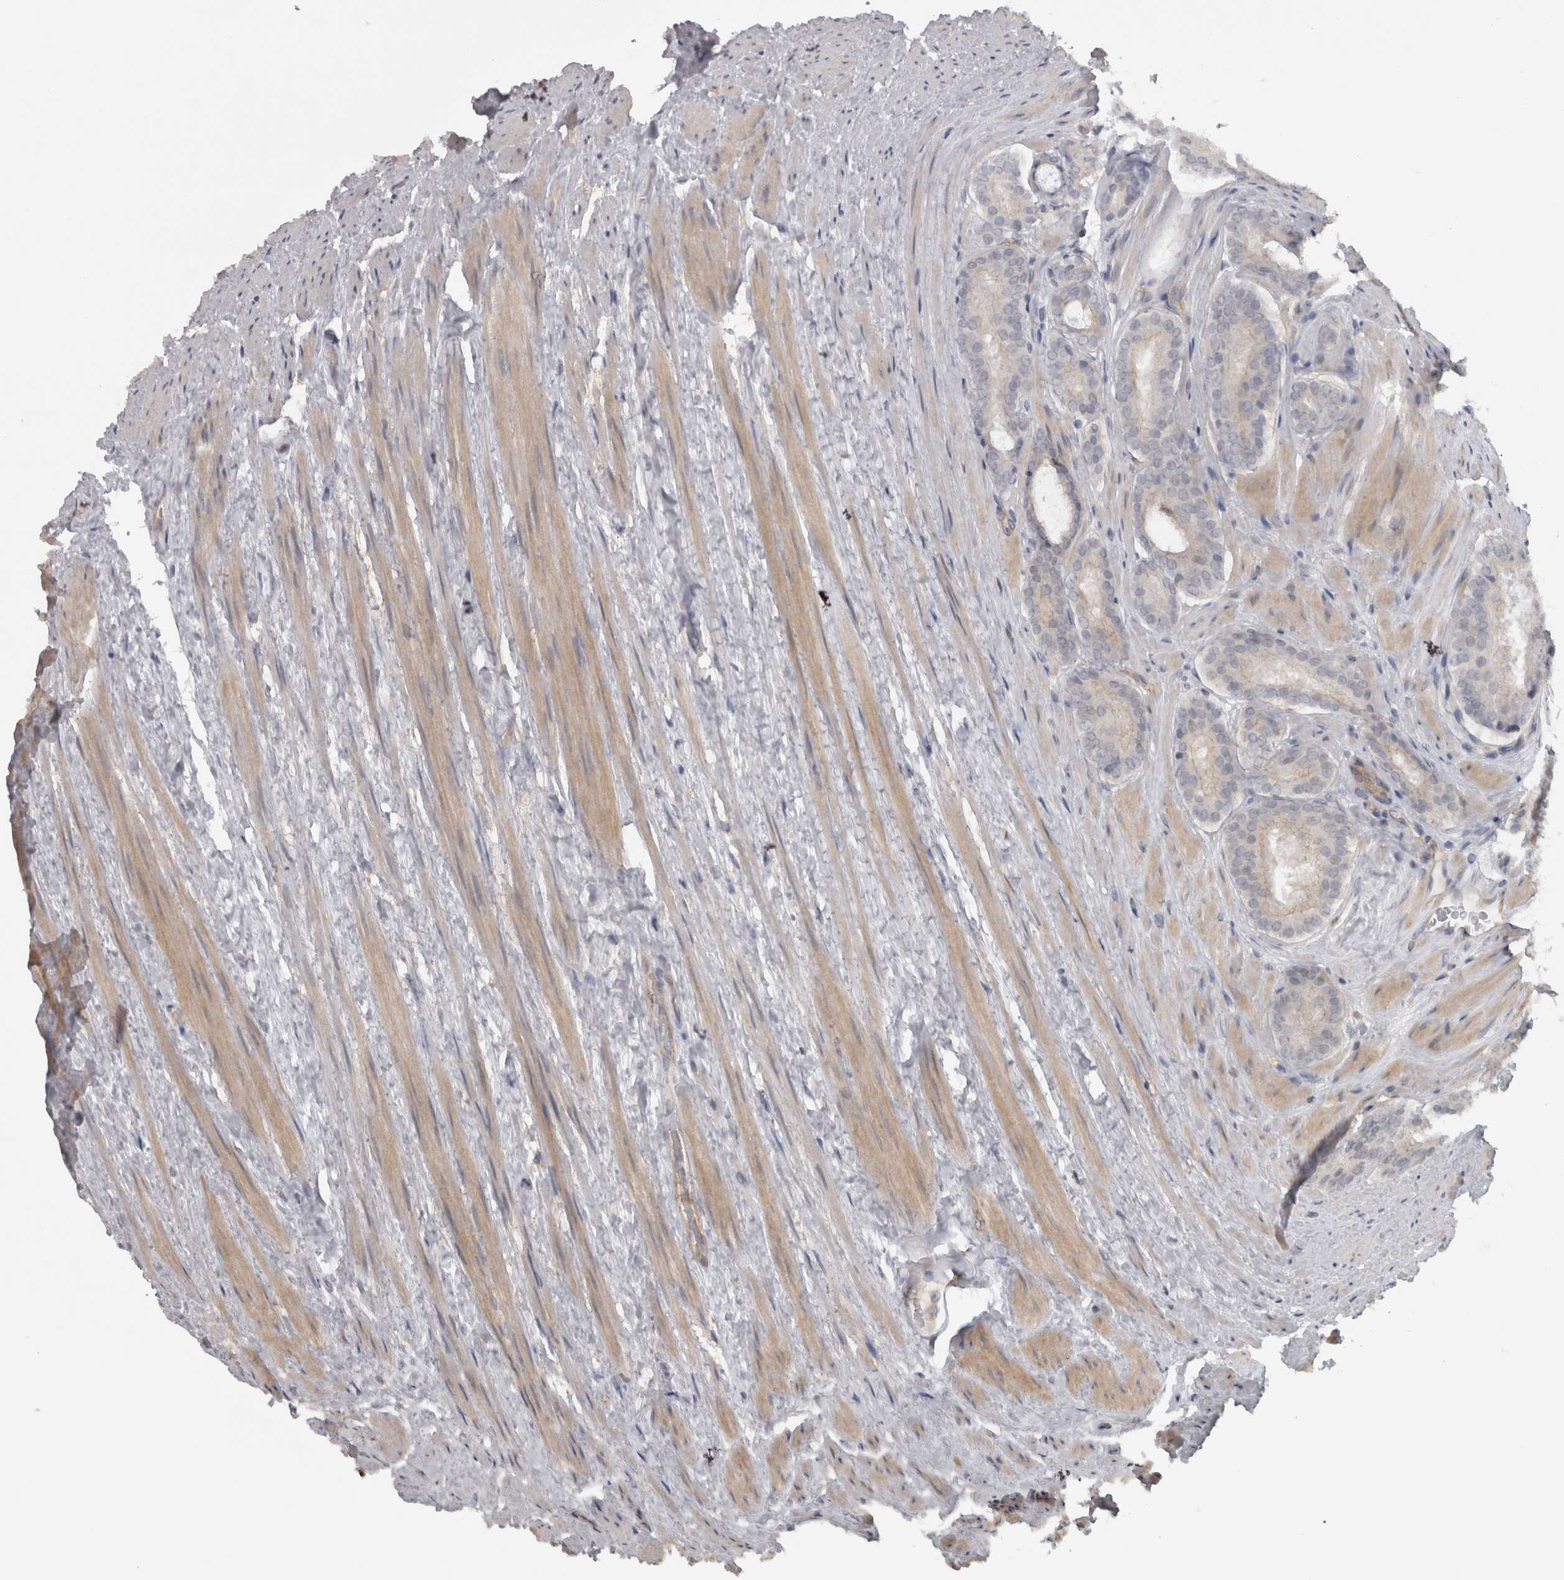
{"staining": {"intensity": "negative", "quantity": "none", "location": "none"}, "tissue": "prostate cancer", "cell_type": "Tumor cells", "image_type": "cancer", "snomed": [{"axis": "morphology", "description": "Adenocarcinoma, Low grade"}, {"axis": "topography", "description": "Prostate"}], "caption": "An IHC photomicrograph of prostate adenocarcinoma (low-grade) is shown. There is no staining in tumor cells of prostate adenocarcinoma (low-grade).", "gene": "PPP1R12B", "patient": {"sex": "male", "age": 69}}